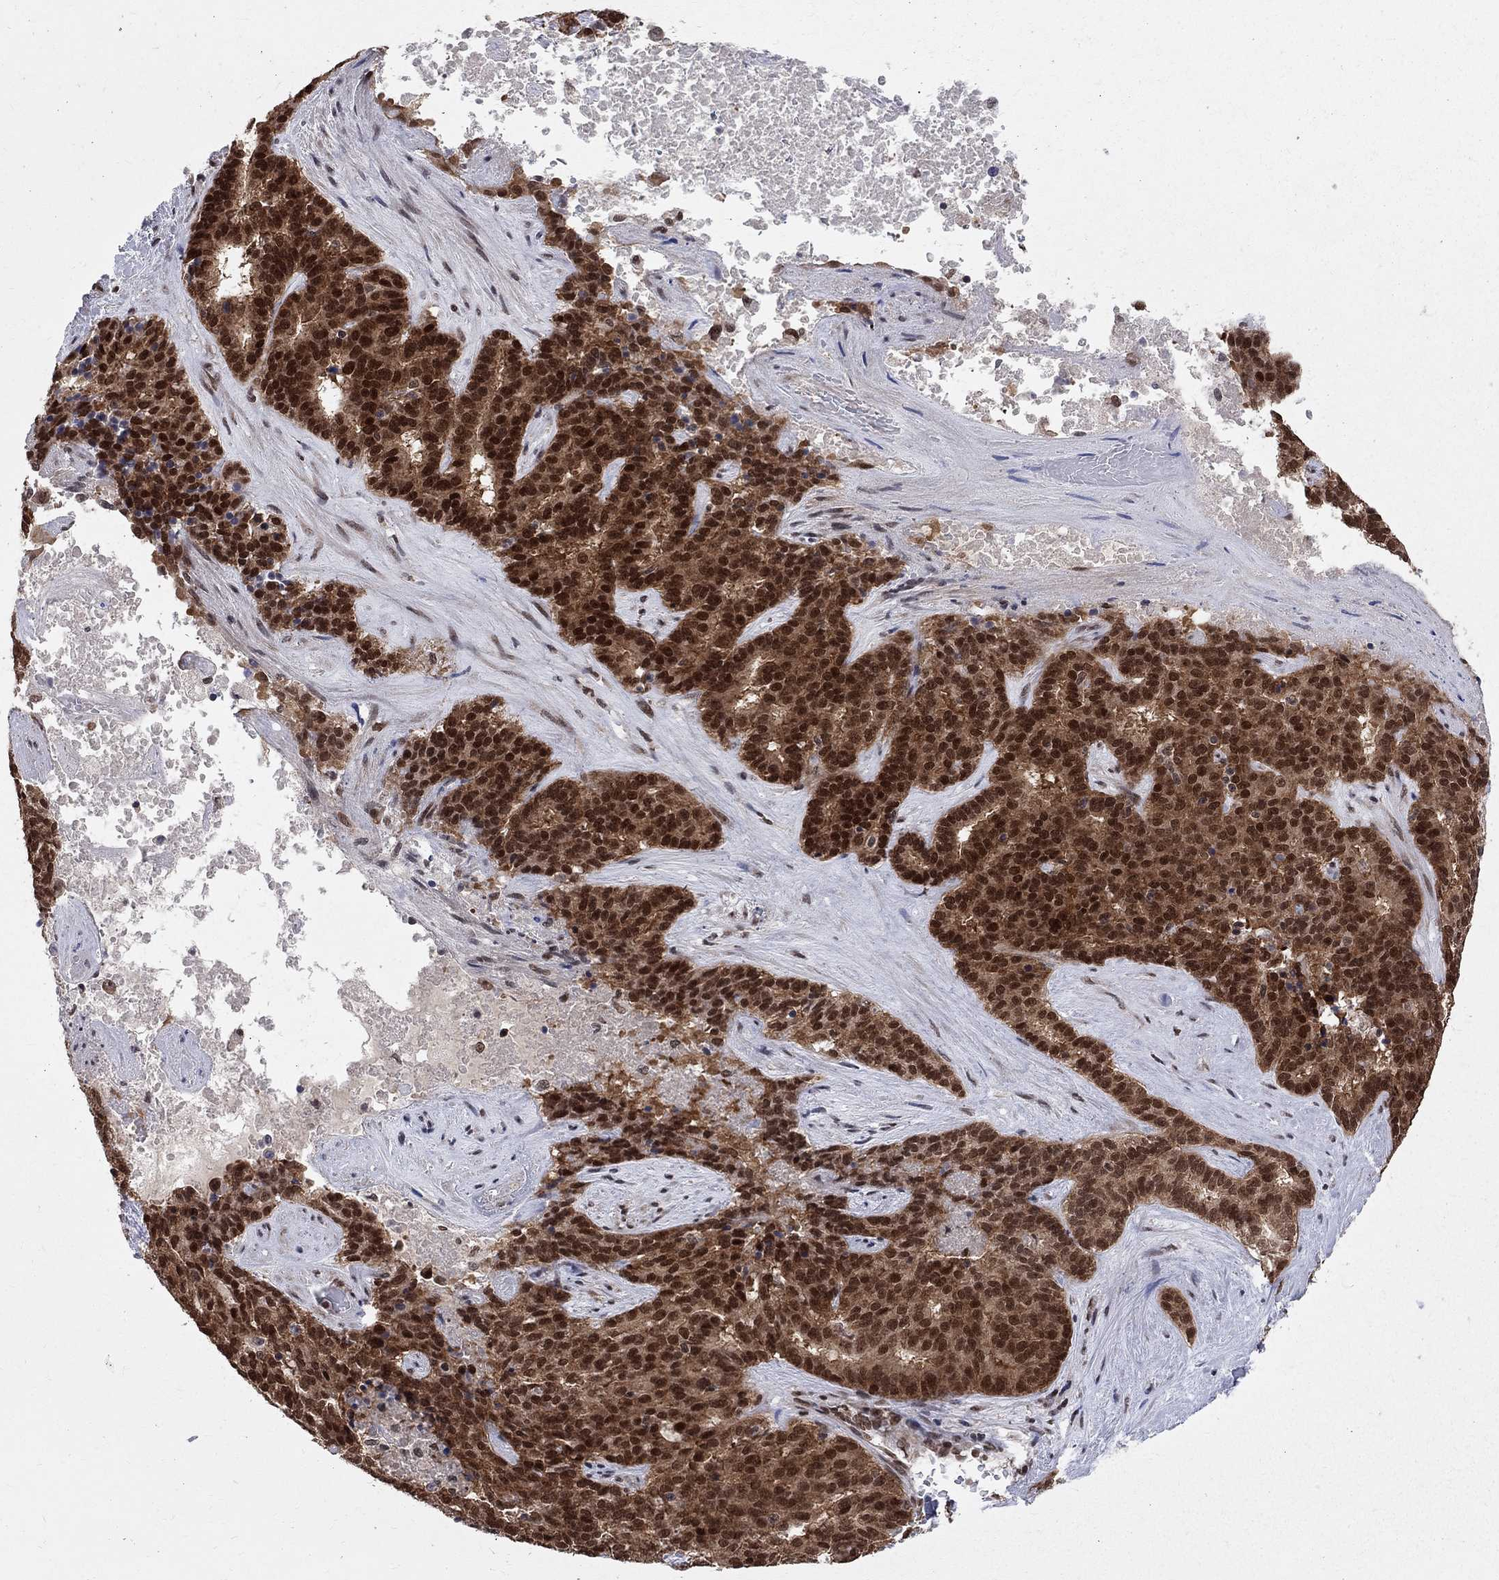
{"staining": {"intensity": "strong", "quantity": ">75%", "location": "cytoplasmic/membranous,nuclear"}, "tissue": "liver cancer", "cell_type": "Tumor cells", "image_type": "cancer", "snomed": [{"axis": "morphology", "description": "Cholangiocarcinoma"}, {"axis": "topography", "description": "Liver"}], "caption": "Liver cholangiocarcinoma tissue displays strong cytoplasmic/membranous and nuclear staining in approximately >75% of tumor cells, visualized by immunohistochemistry.", "gene": "SAP30L", "patient": {"sex": "female", "age": 47}}